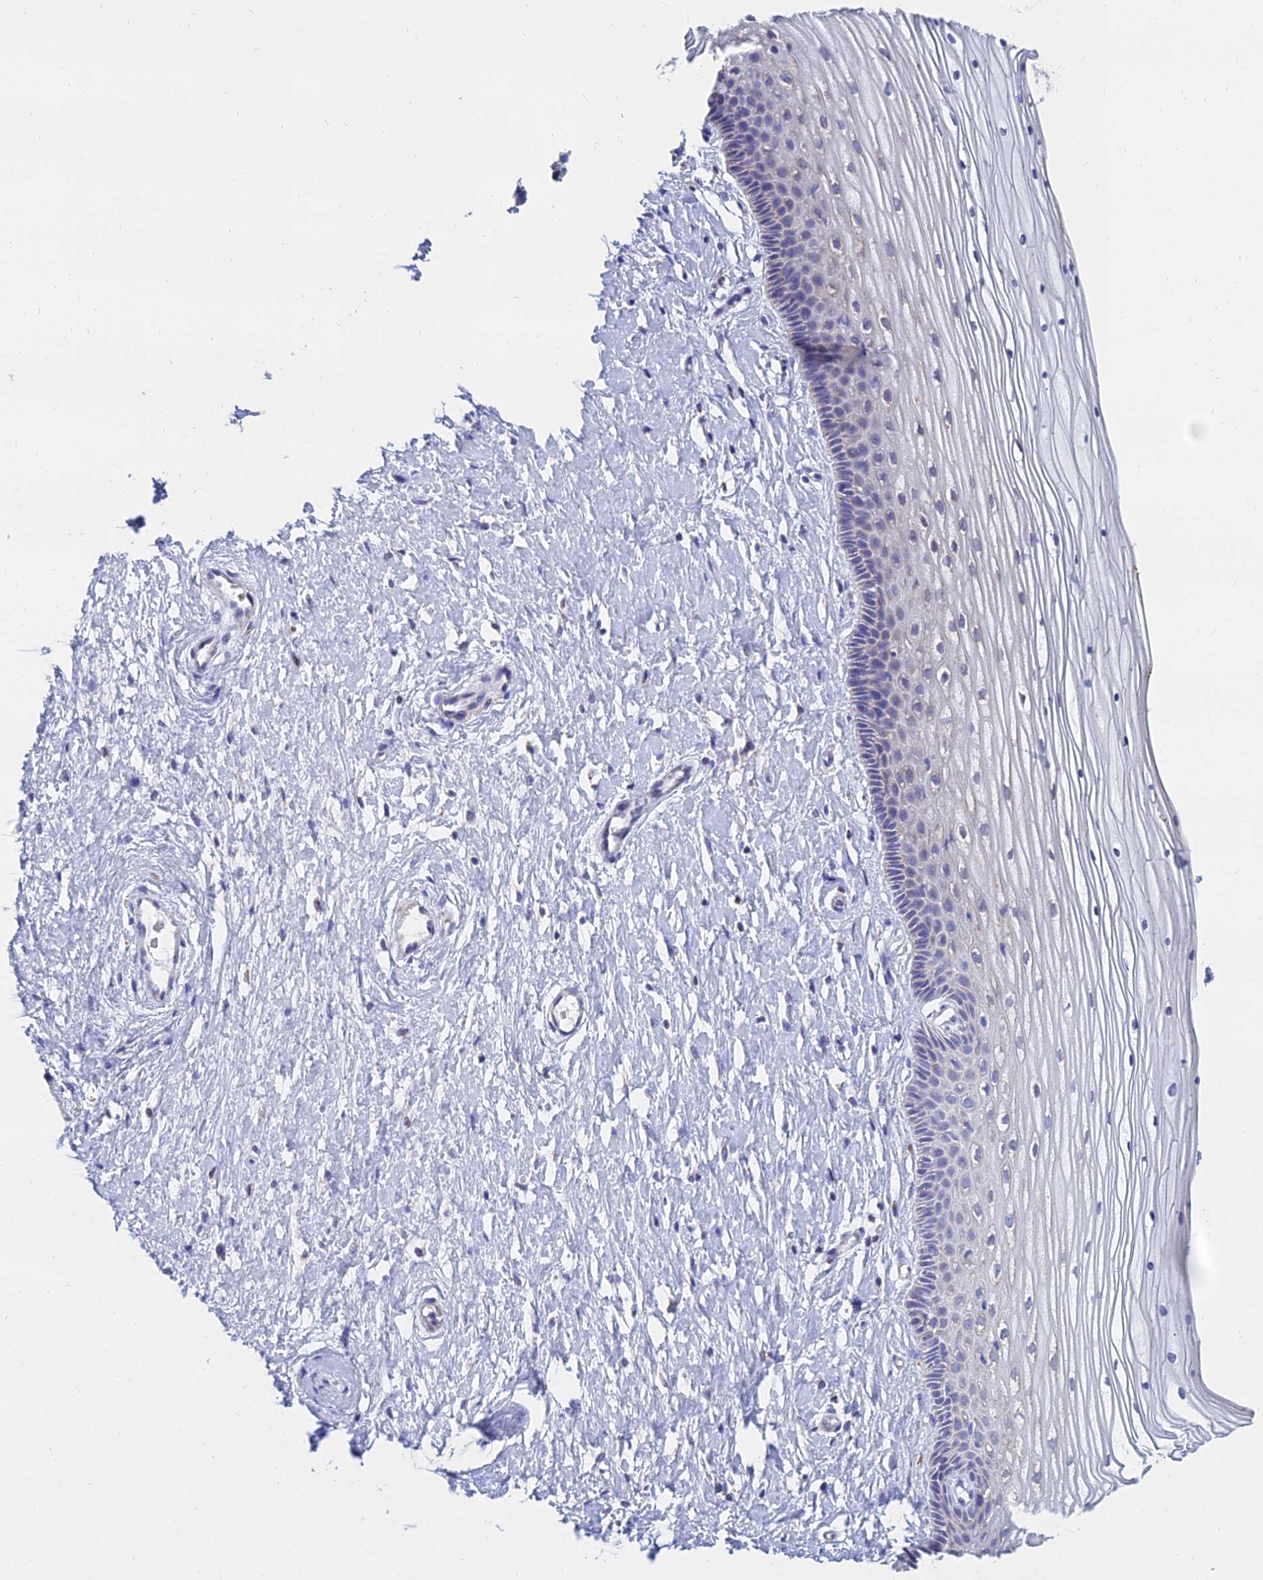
{"staining": {"intensity": "negative", "quantity": "none", "location": "none"}, "tissue": "vagina", "cell_type": "Squamous epithelial cells", "image_type": "normal", "snomed": [{"axis": "morphology", "description": "Normal tissue, NOS"}, {"axis": "topography", "description": "Vagina"}, {"axis": "topography", "description": "Cervix"}], "caption": "Squamous epithelial cells show no significant protein staining in normal vagina.", "gene": "MGST1", "patient": {"sex": "female", "age": 40}}